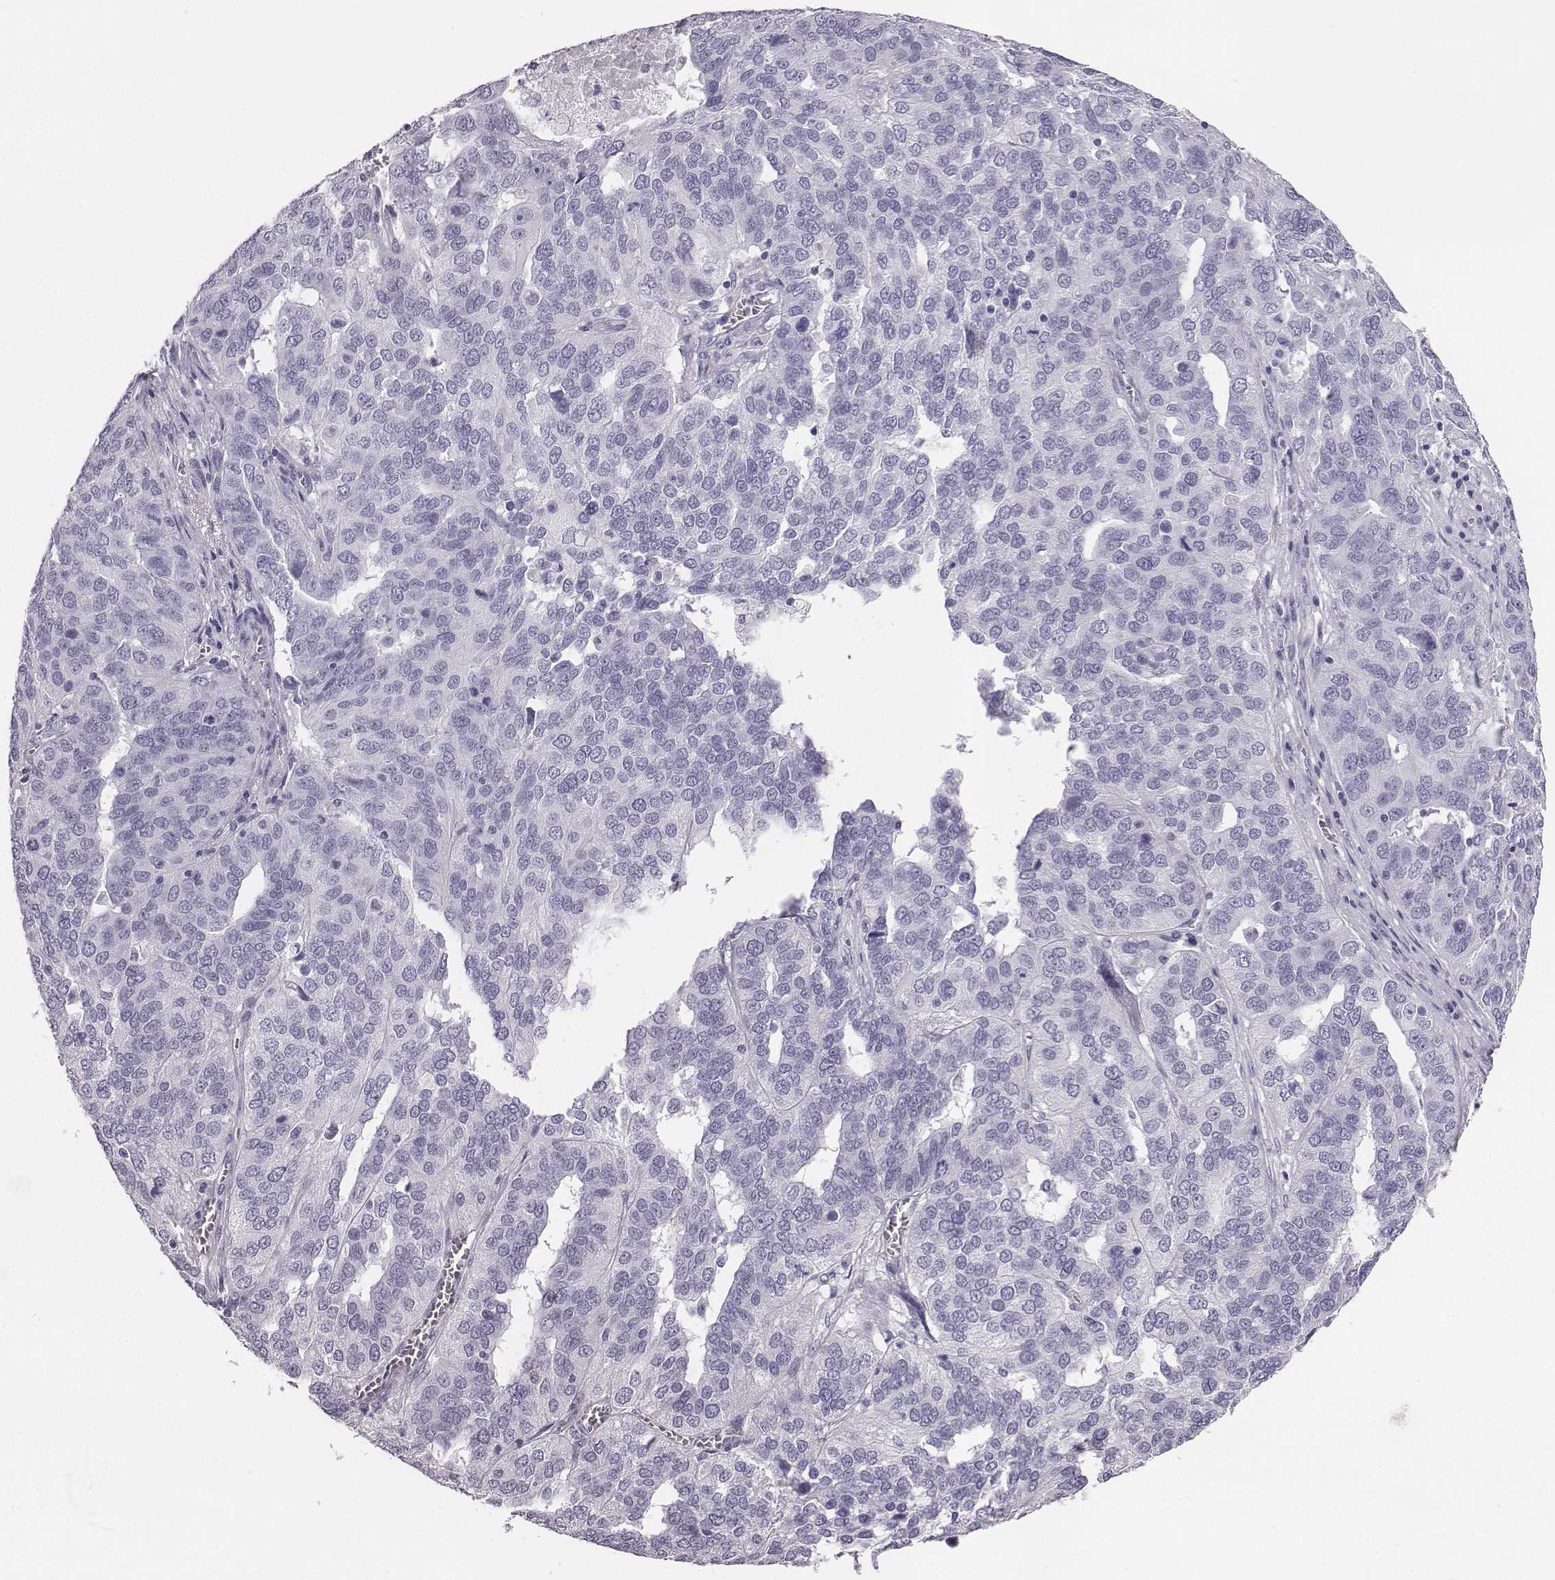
{"staining": {"intensity": "negative", "quantity": "none", "location": "none"}, "tissue": "ovarian cancer", "cell_type": "Tumor cells", "image_type": "cancer", "snomed": [{"axis": "morphology", "description": "Carcinoma, endometroid"}, {"axis": "topography", "description": "Soft tissue"}, {"axis": "topography", "description": "Ovary"}], "caption": "Micrograph shows no significant protein staining in tumor cells of ovarian cancer (endometroid carcinoma).", "gene": "HBZ", "patient": {"sex": "female", "age": 52}}